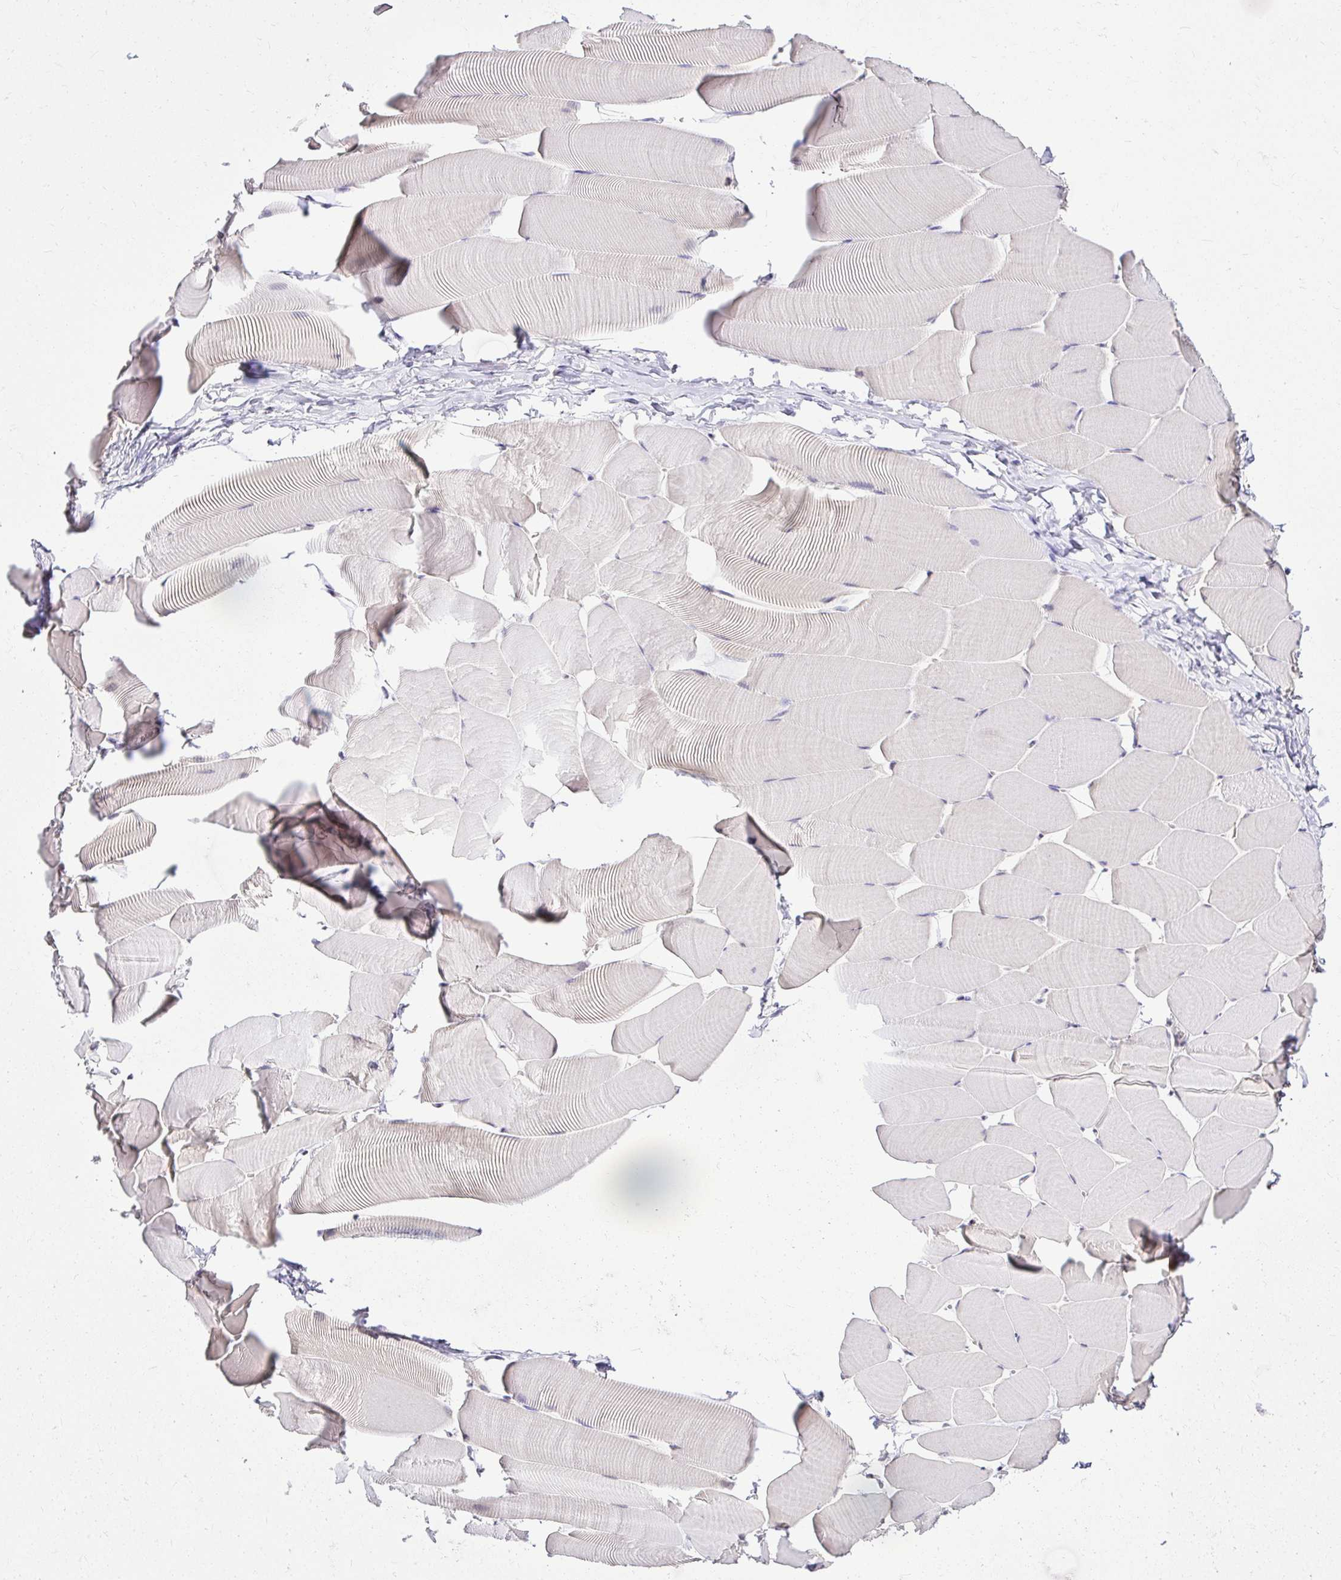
{"staining": {"intensity": "negative", "quantity": "none", "location": "none"}, "tissue": "skeletal muscle", "cell_type": "Myocytes", "image_type": "normal", "snomed": [{"axis": "morphology", "description": "Normal tissue, NOS"}, {"axis": "topography", "description": "Skeletal muscle"}], "caption": "This micrograph is of unremarkable skeletal muscle stained with IHC to label a protein in brown with the nuclei are counter-stained blue. There is no positivity in myocytes.", "gene": "KIAA1210", "patient": {"sex": "male", "age": 25}}